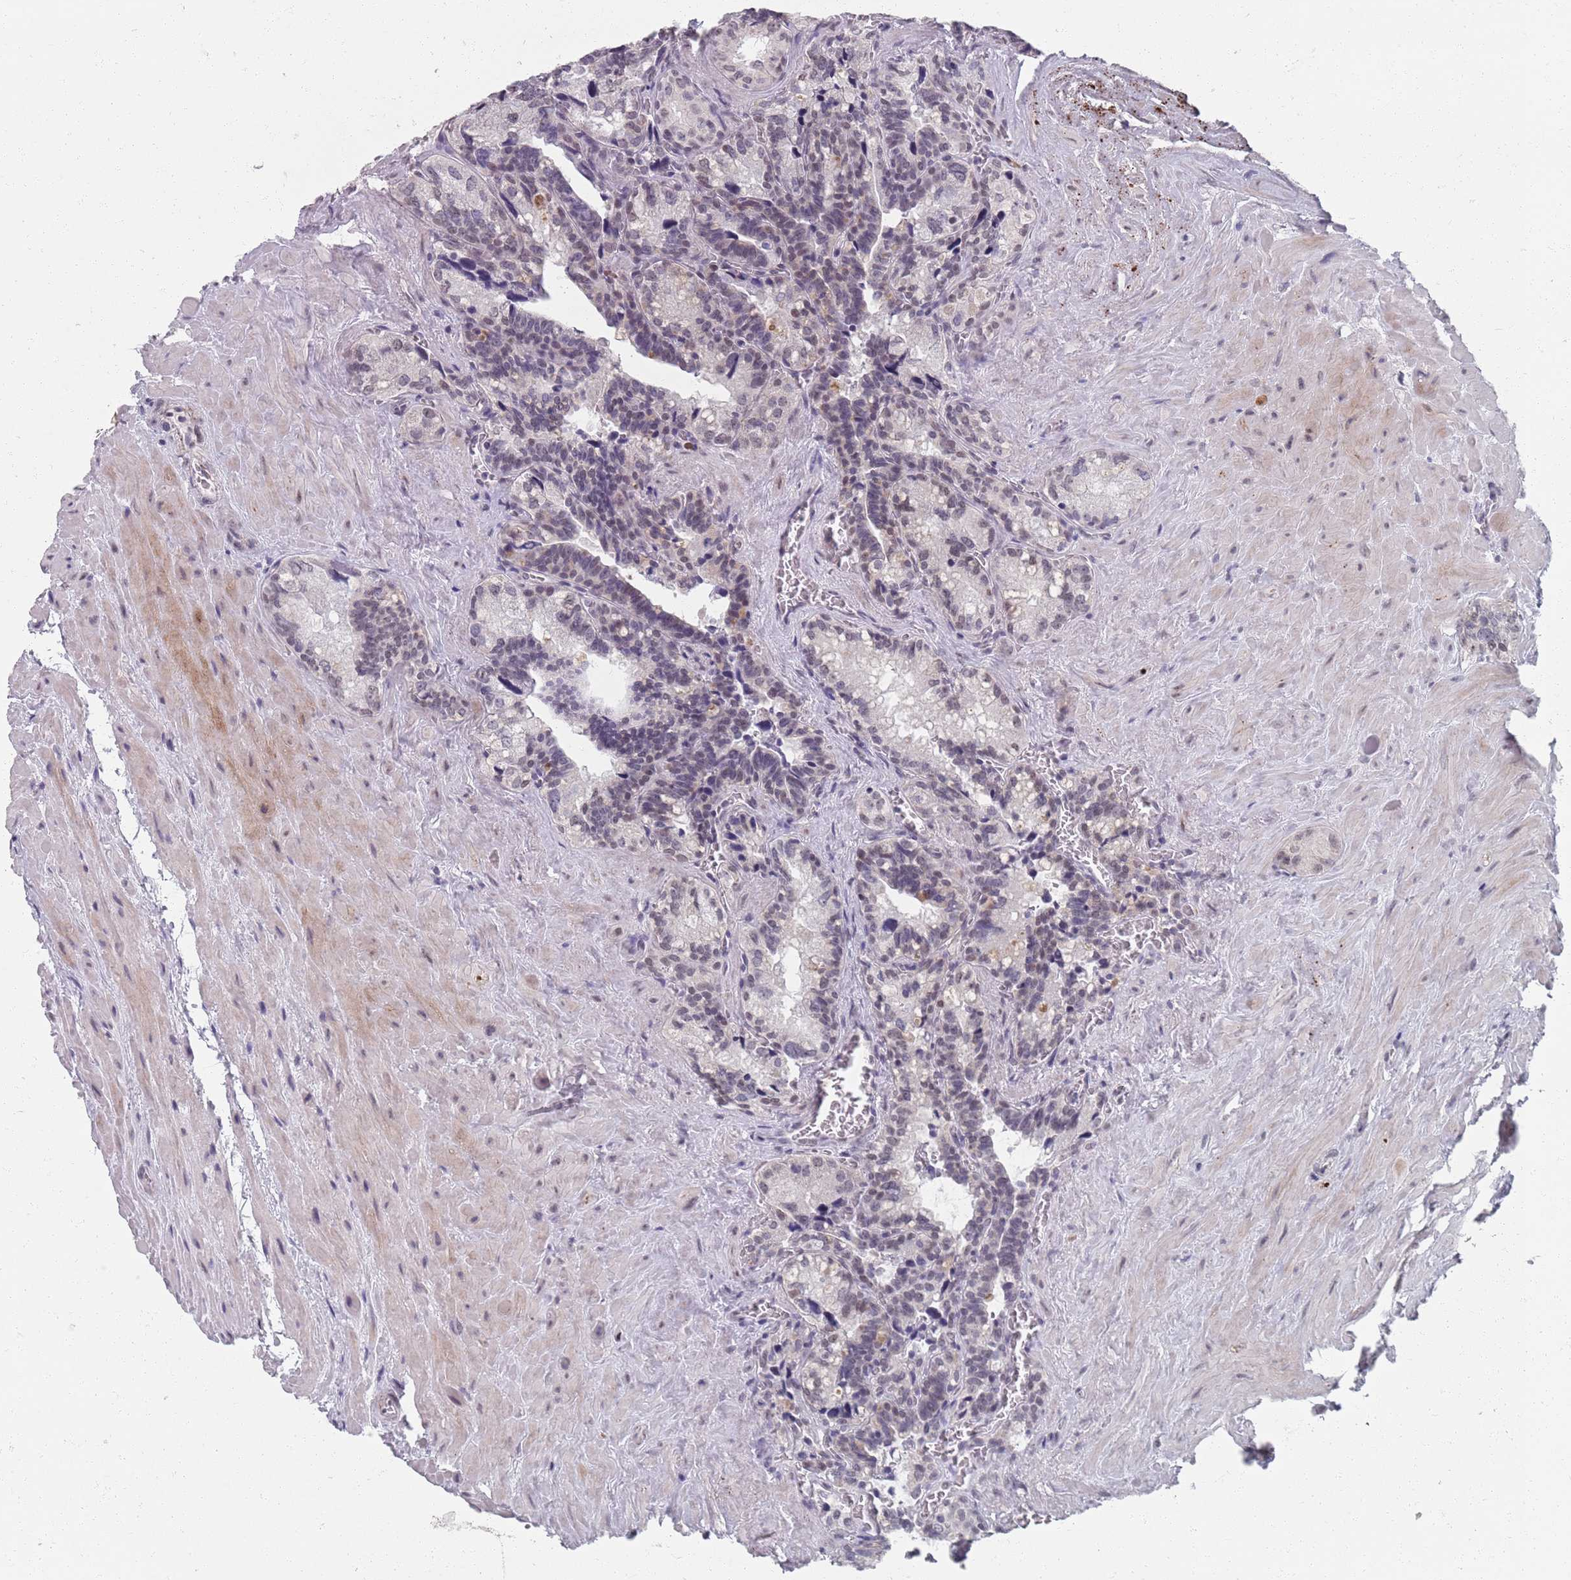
{"staining": {"intensity": "weak", "quantity": "25%-75%", "location": "nuclear"}, "tissue": "seminal vesicle", "cell_type": "Glandular cells", "image_type": "normal", "snomed": [{"axis": "morphology", "description": "Normal tissue, NOS"}, {"axis": "topography", "description": "Seminal veicle"}], "caption": "This histopathology image demonstrates benign seminal vesicle stained with immunohistochemistry (IHC) to label a protein in brown. The nuclear of glandular cells show weak positivity for the protein. Nuclei are counter-stained blue.", "gene": "SAMD1", "patient": {"sex": "male", "age": 68}}